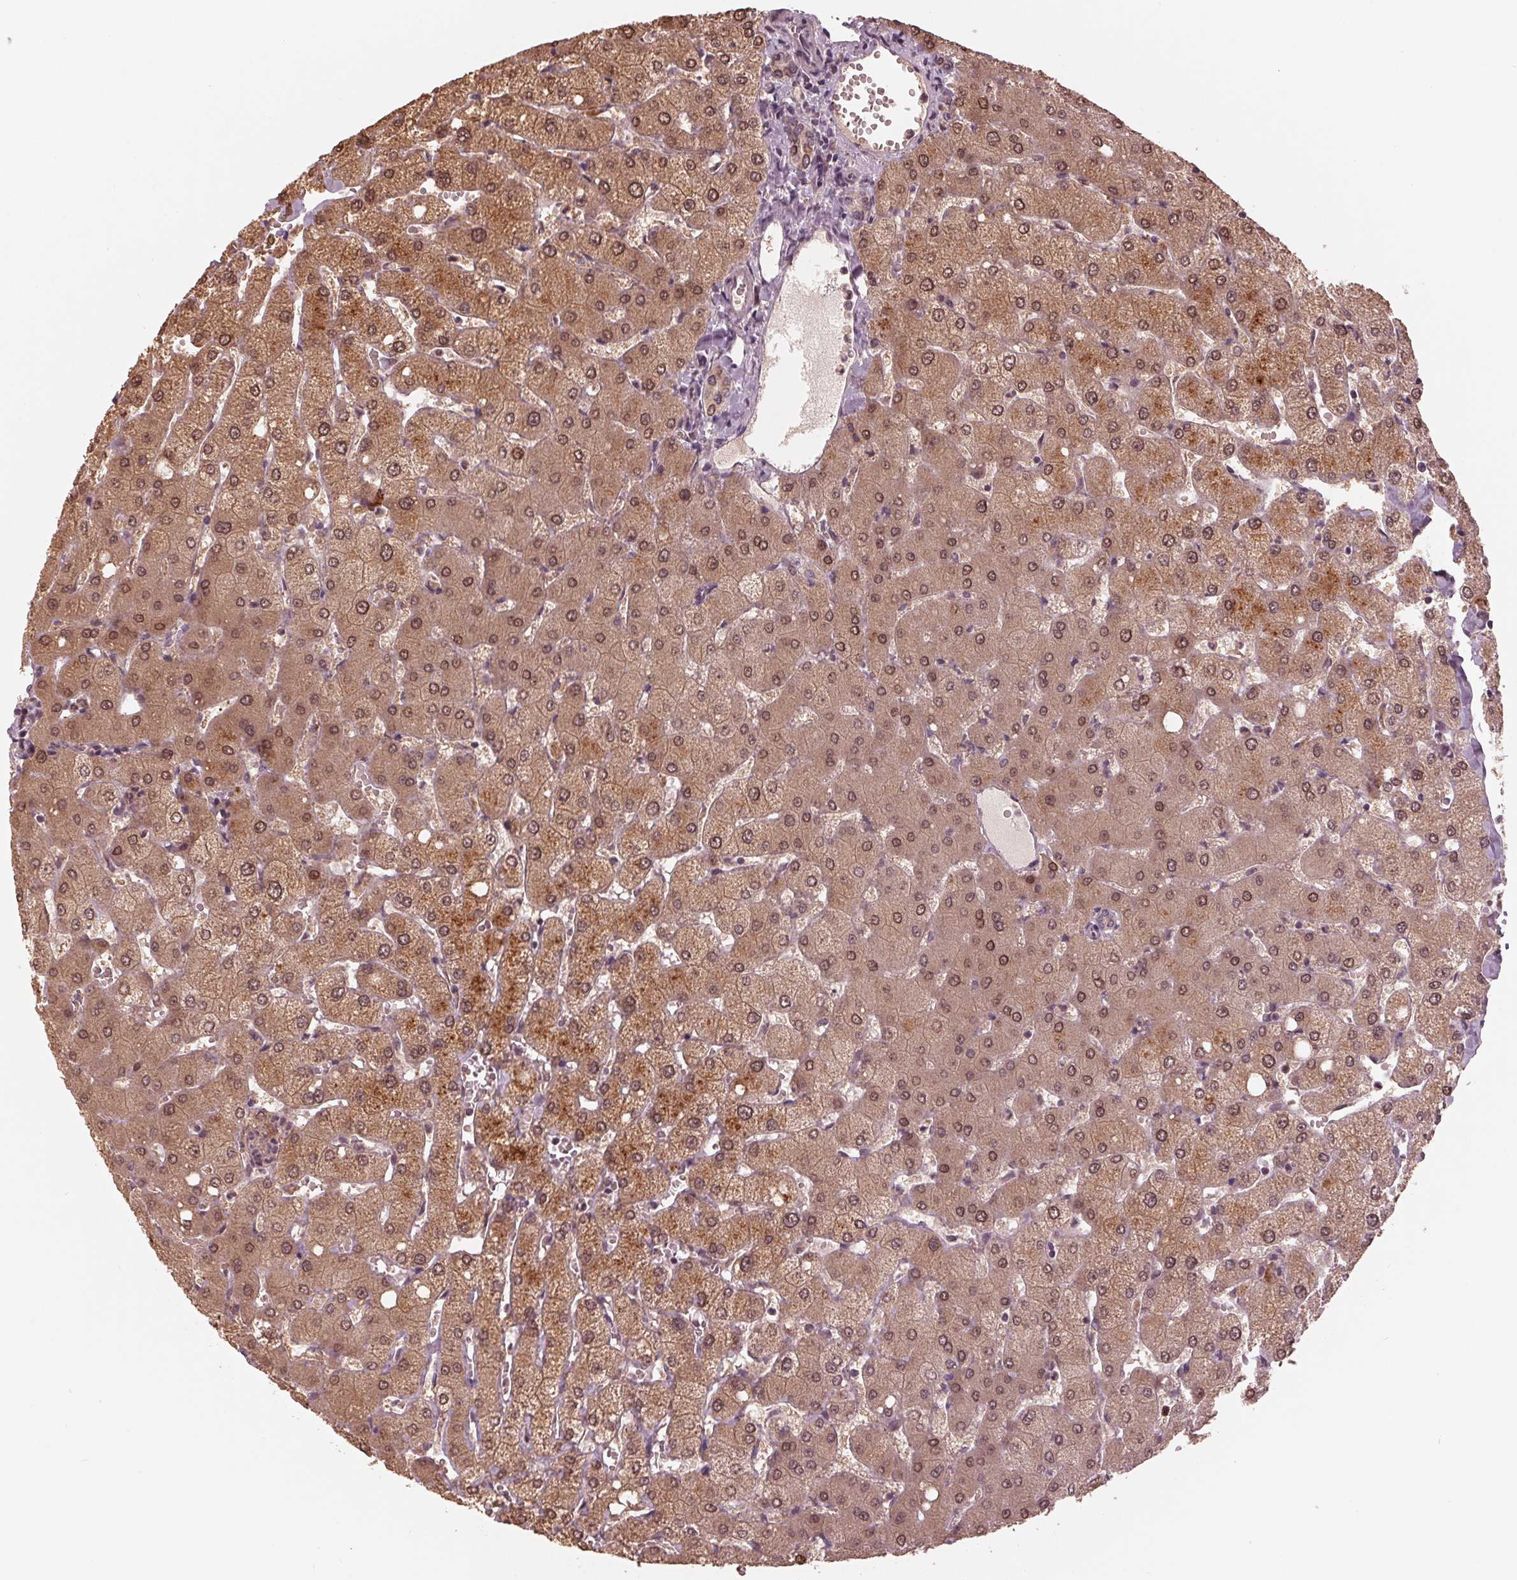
{"staining": {"intensity": "moderate", "quantity": "25%-75%", "location": "cytoplasmic/membranous,nuclear"}, "tissue": "liver", "cell_type": "Cholangiocytes", "image_type": "normal", "snomed": [{"axis": "morphology", "description": "Normal tissue, NOS"}, {"axis": "topography", "description": "Liver"}], "caption": "Immunohistochemistry (IHC) staining of unremarkable liver, which demonstrates medium levels of moderate cytoplasmic/membranous,nuclear expression in about 25%-75% of cholangiocytes indicating moderate cytoplasmic/membranous,nuclear protein positivity. The staining was performed using DAB (3,3'-diaminobenzidine) (brown) for protein detection and nuclei were counterstained in hematoxylin (blue).", "gene": "ZNF471", "patient": {"sex": "female", "age": 54}}